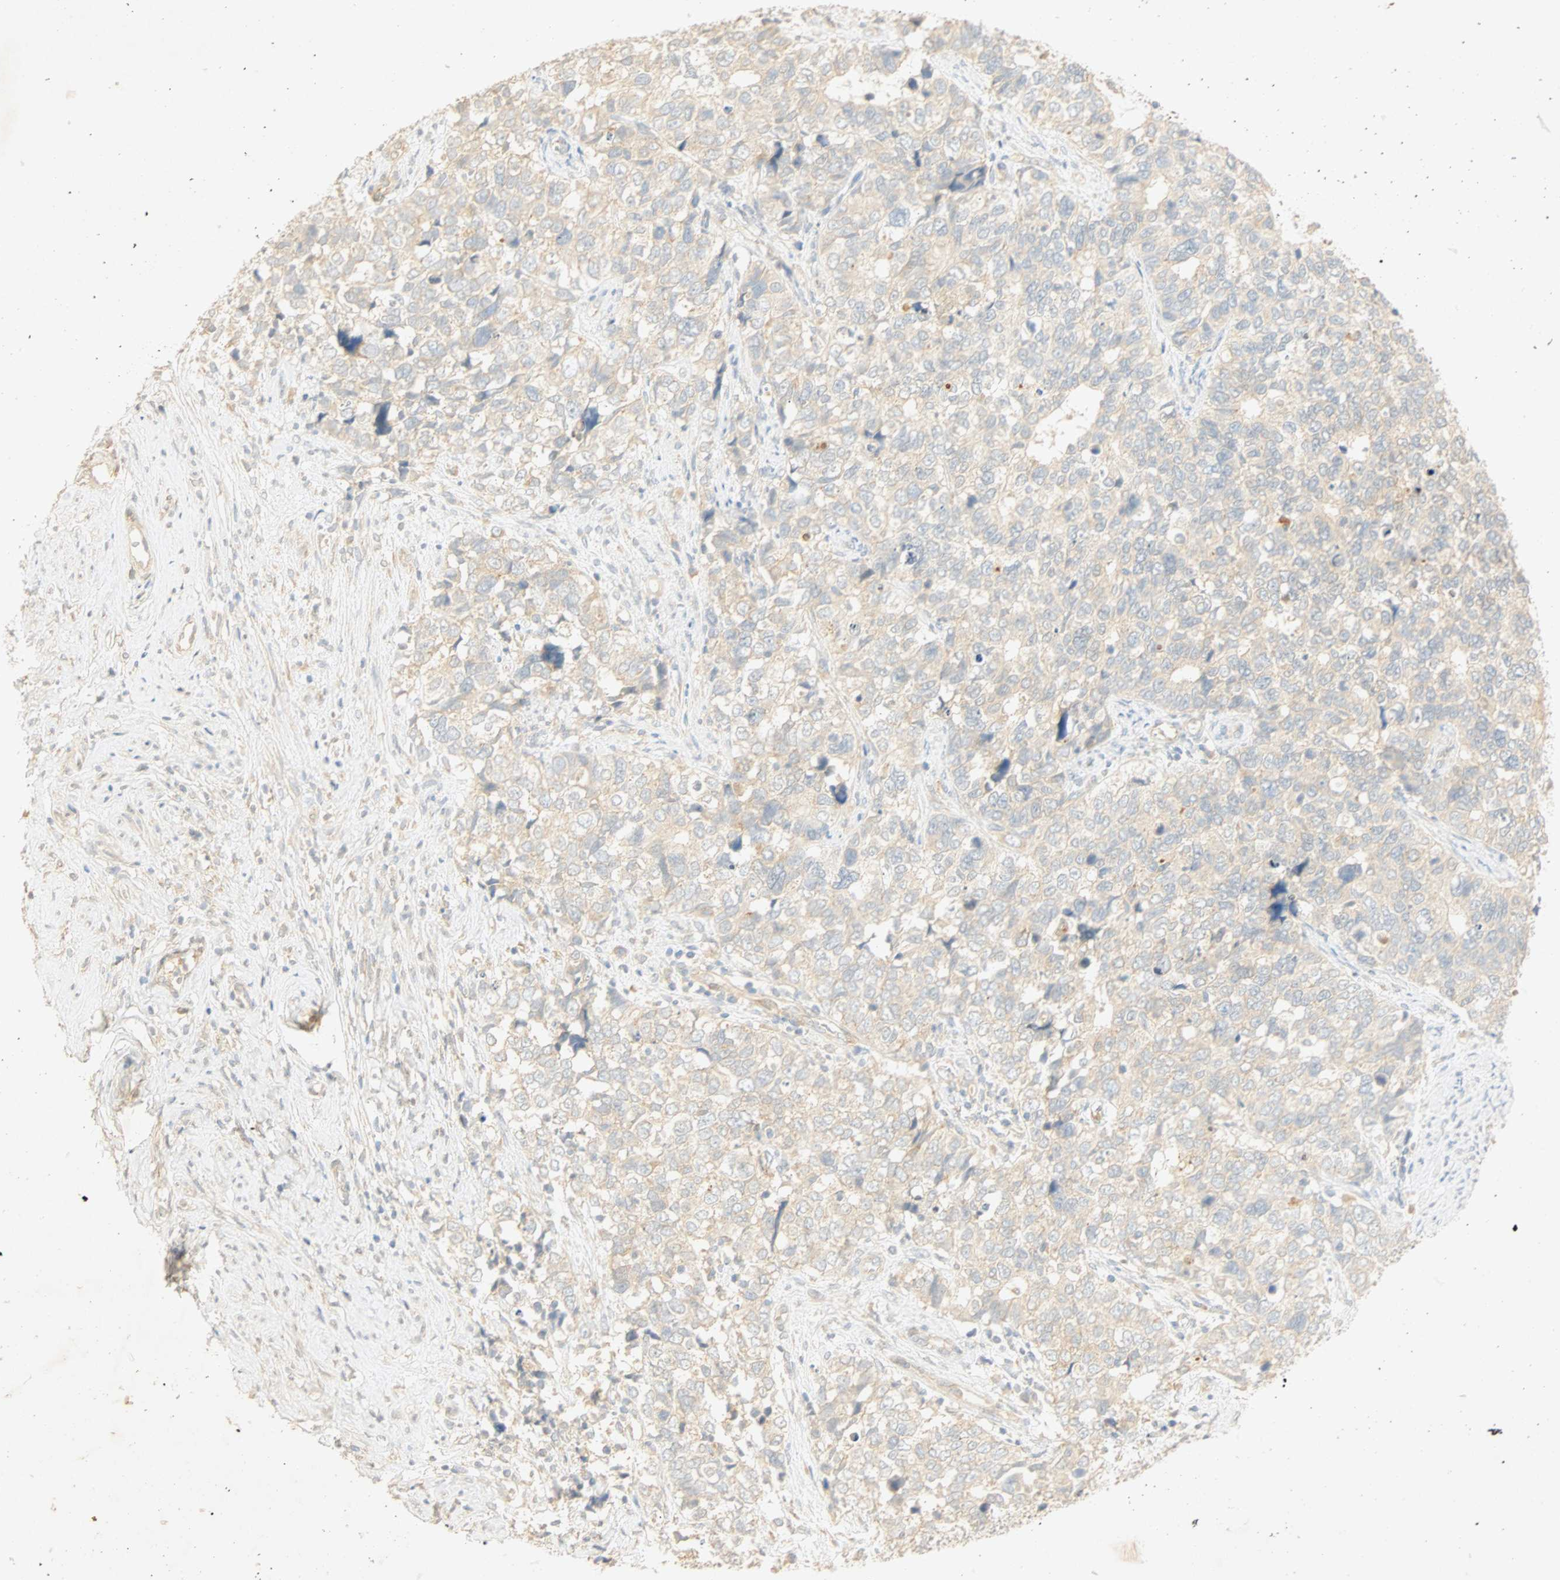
{"staining": {"intensity": "weak", "quantity": "25%-75%", "location": "cytoplasmic/membranous"}, "tissue": "cervical cancer", "cell_type": "Tumor cells", "image_type": "cancer", "snomed": [{"axis": "morphology", "description": "Squamous cell carcinoma, NOS"}, {"axis": "topography", "description": "Cervix"}], "caption": "The immunohistochemical stain shows weak cytoplasmic/membranous staining in tumor cells of cervical cancer (squamous cell carcinoma) tissue.", "gene": "SELENBP1", "patient": {"sex": "female", "age": 63}}